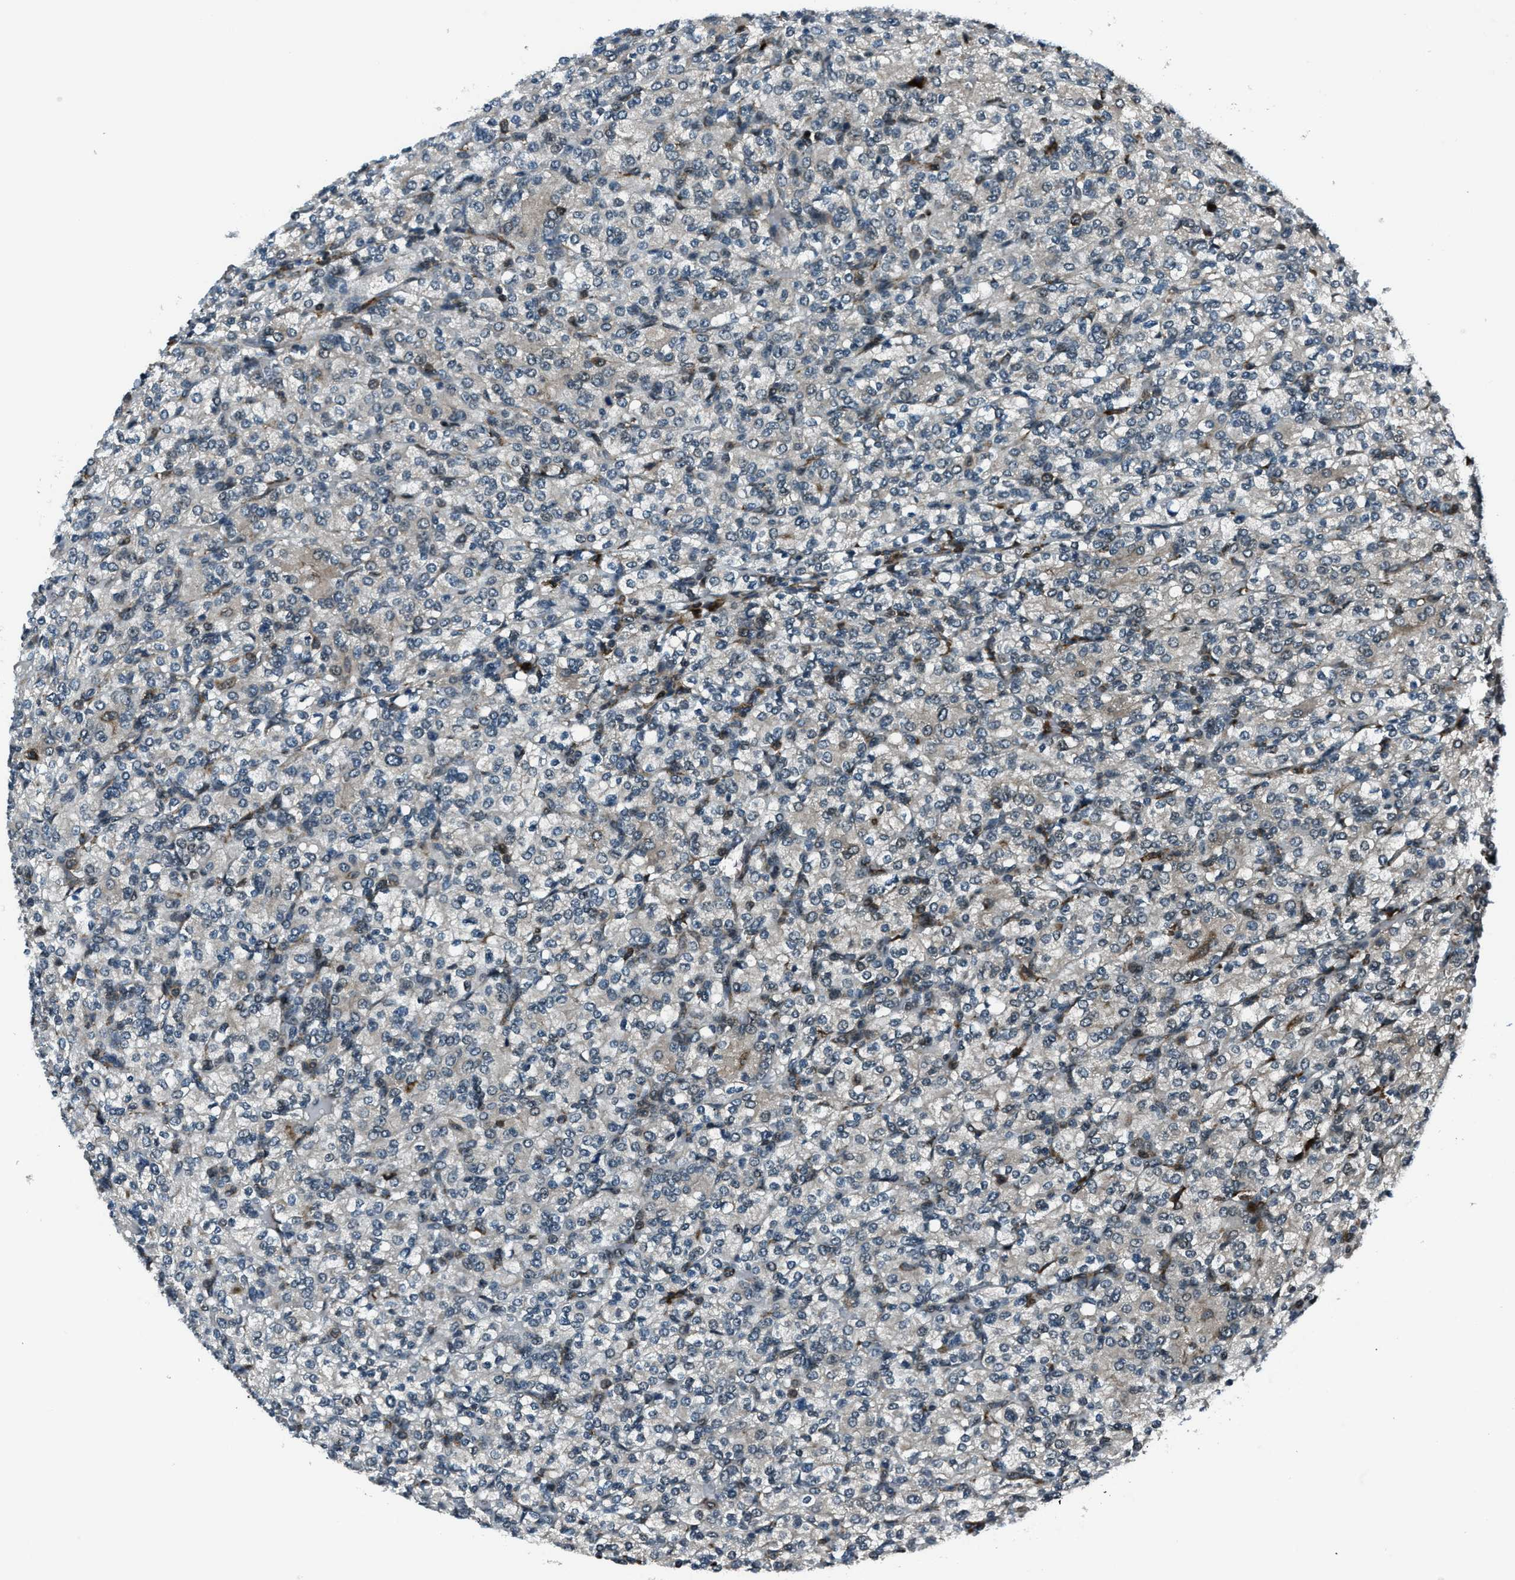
{"staining": {"intensity": "negative", "quantity": "none", "location": "none"}, "tissue": "renal cancer", "cell_type": "Tumor cells", "image_type": "cancer", "snomed": [{"axis": "morphology", "description": "Adenocarcinoma, NOS"}, {"axis": "topography", "description": "Kidney"}], "caption": "Immunohistochemistry (IHC) image of neoplastic tissue: human renal cancer stained with DAB displays no significant protein positivity in tumor cells.", "gene": "ACTL9", "patient": {"sex": "male", "age": 77}}